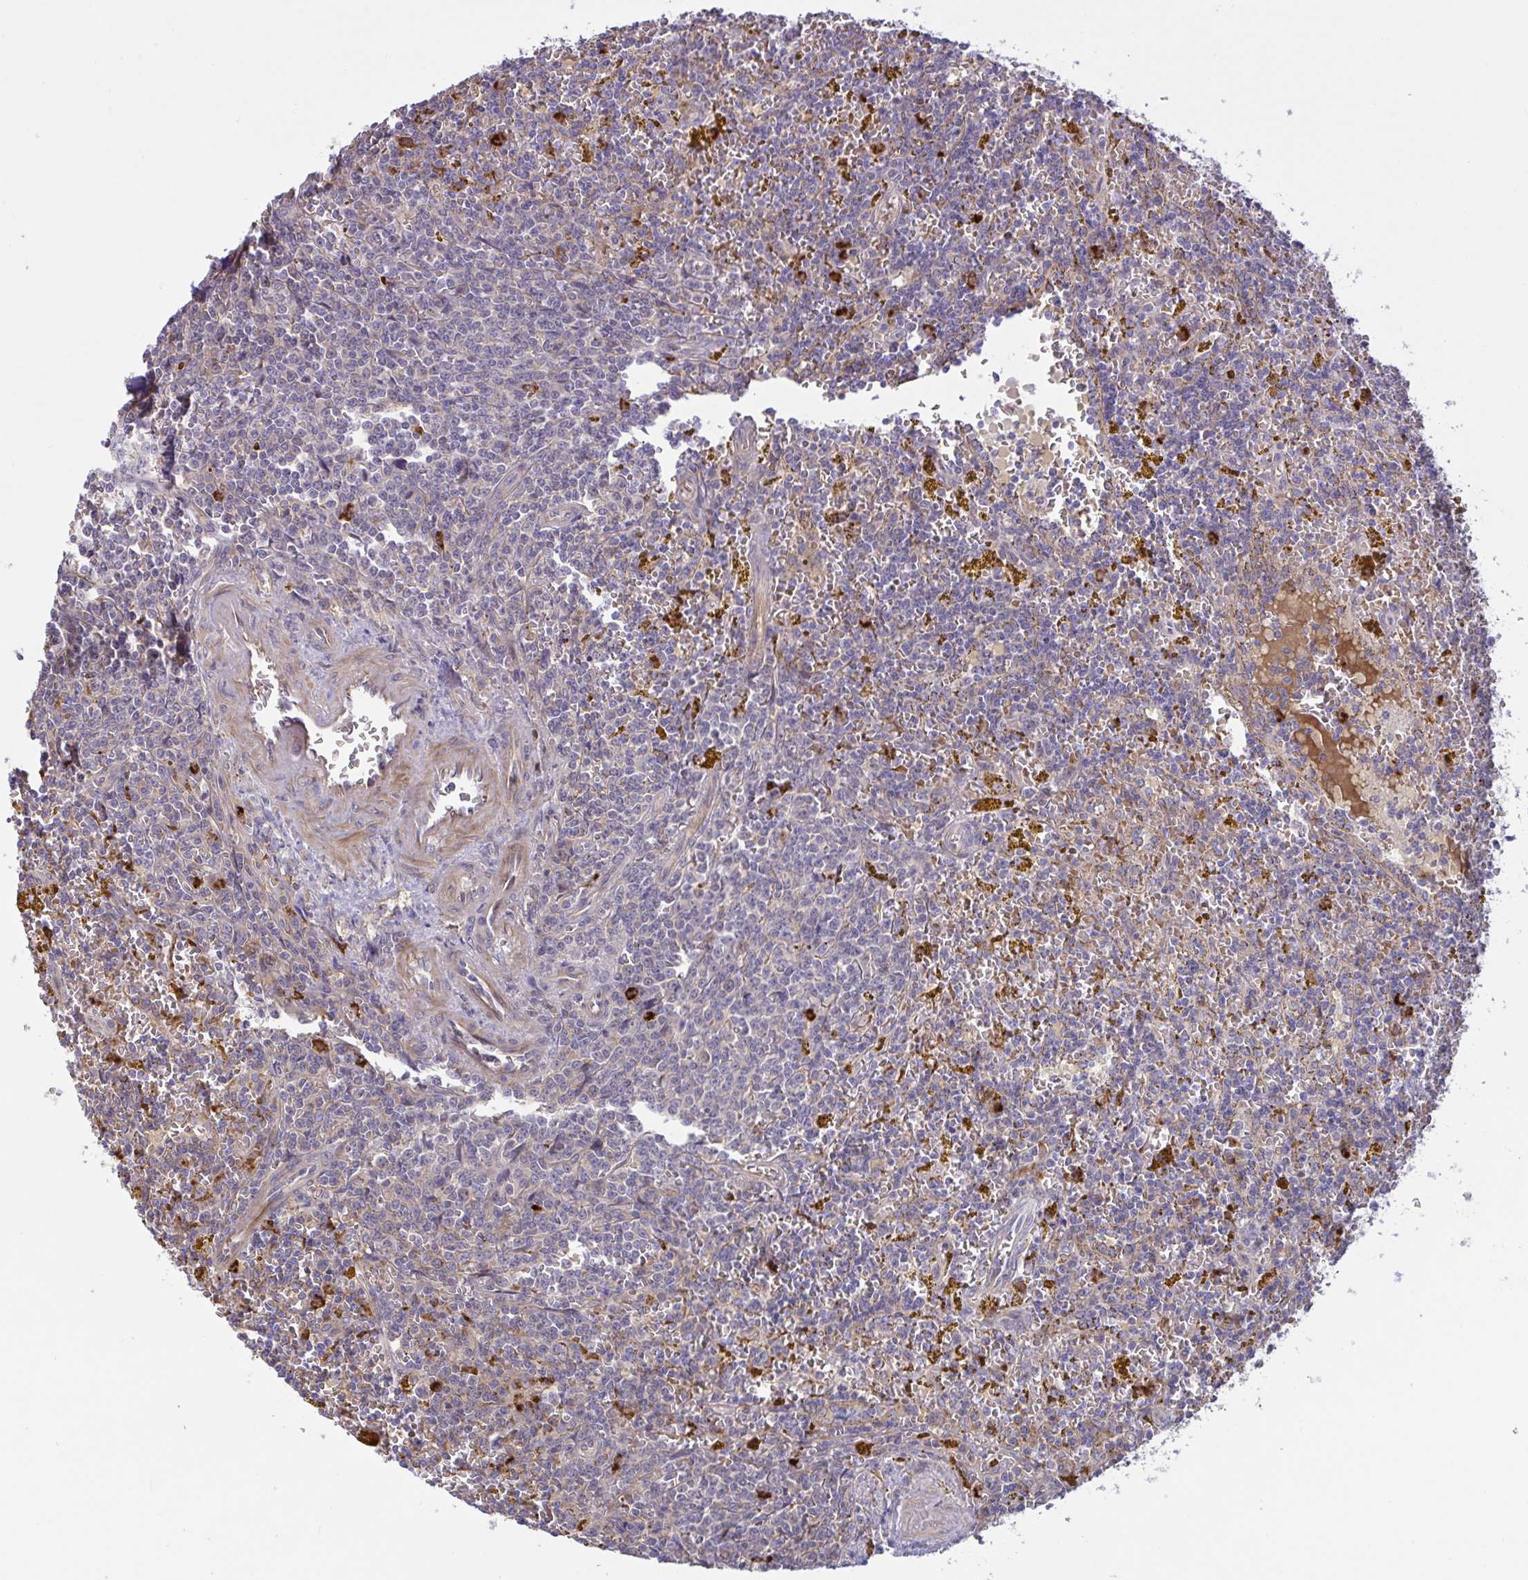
{"staining": {"intensity": "negative", "quantity": "none", "location": "none"}, "tissue": "lymphoma", "cell_type": "Tumor cells", "image_type": "cancer", "snomed": [{"axis": "morphology", "description": "Malignant lymphoma, non-Hodgkin's type, Low grade"}, {"axis": "topography", "description": "Spleen"}, {"axis": "topography", "description": "Lymph node"}], "caption": "DAB (3,3'-diaminobenzidine) immunohistochemical staining of low-grade malignant lymphoma, non-Hodgkin's type shows no significant expression in tumor cells.", "gene": "IL1R1", "patient": {"sex": "female", "age": 66}}